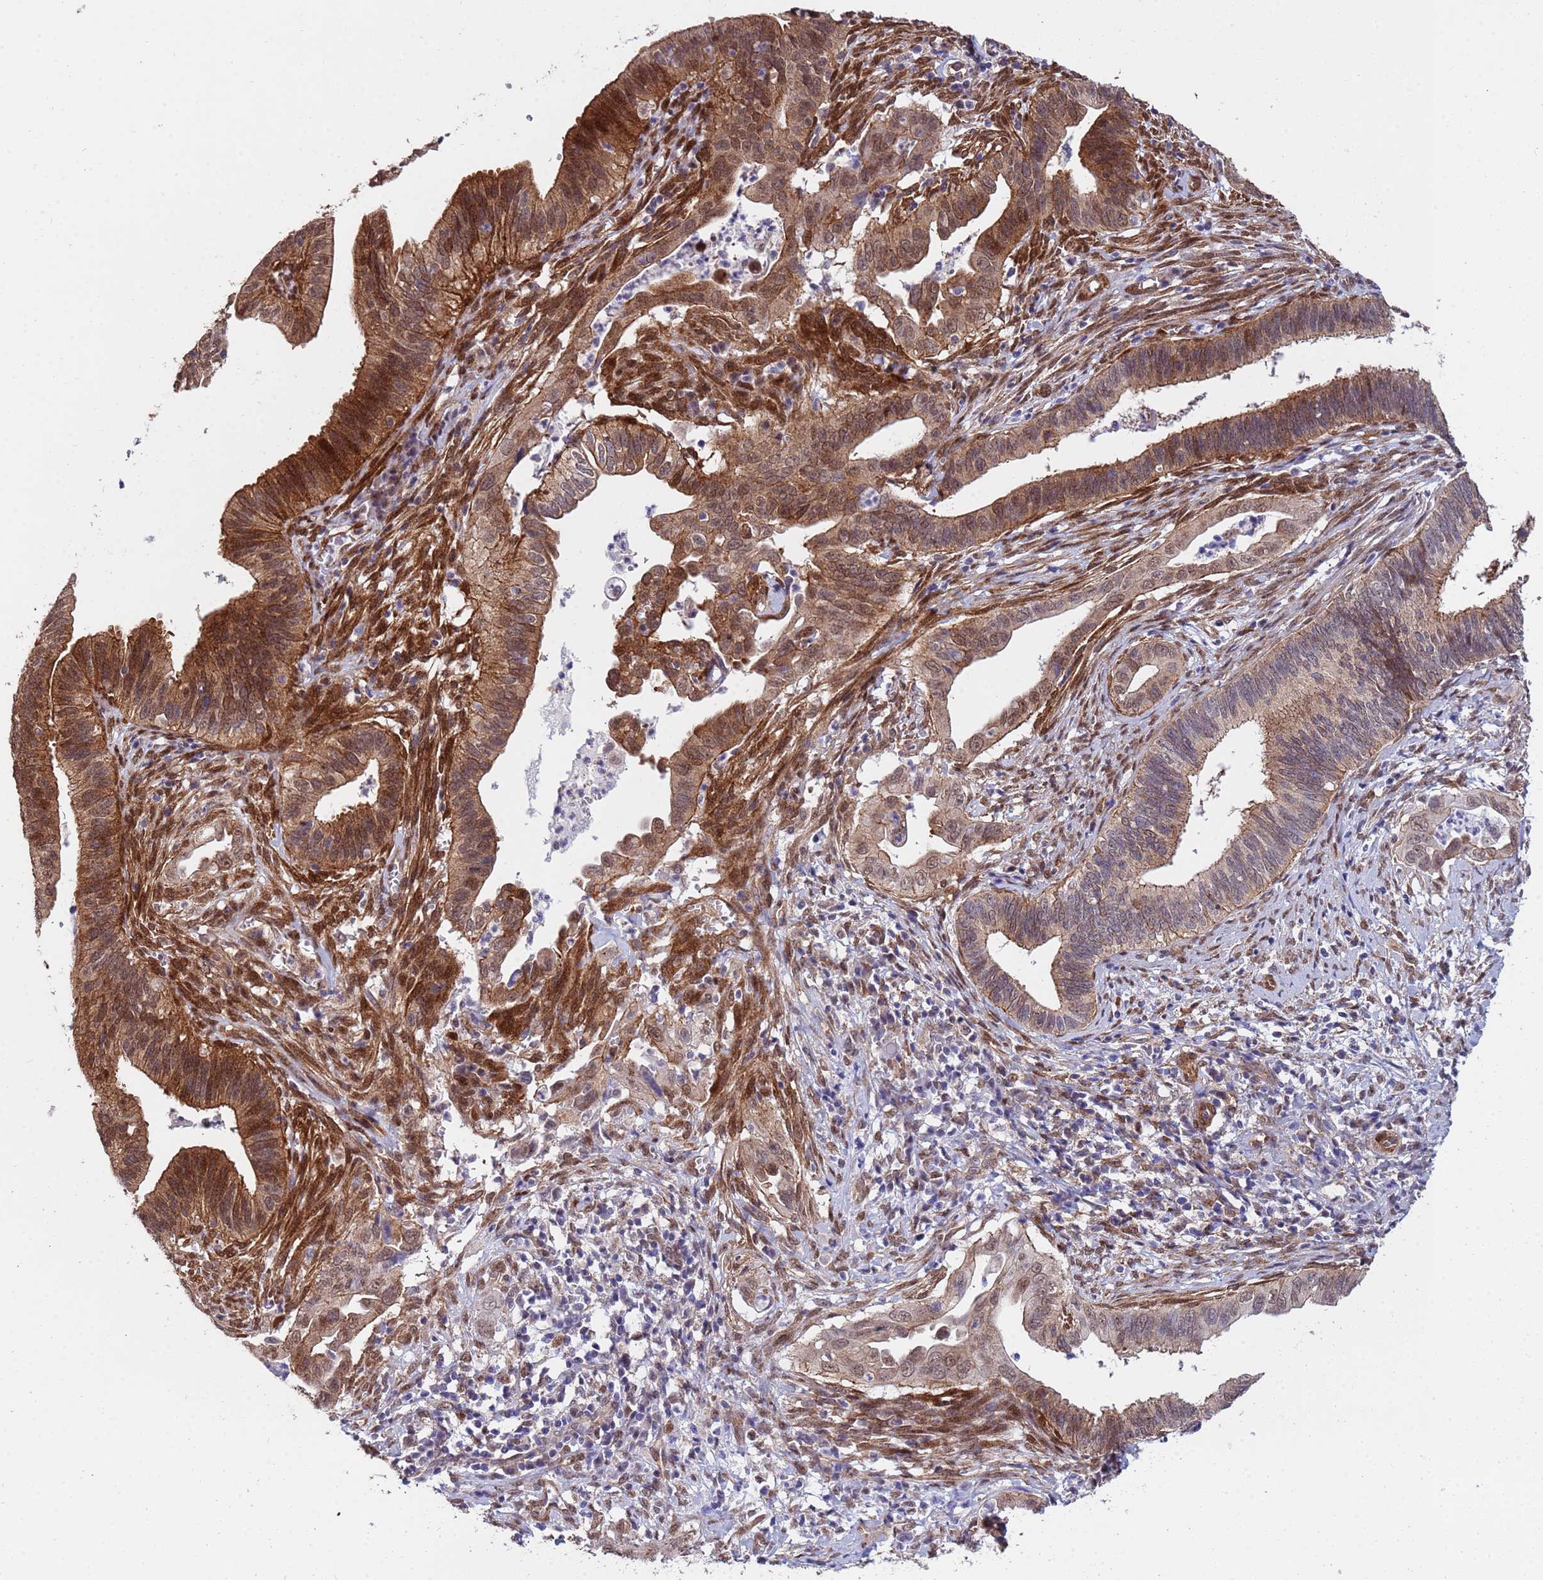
{"staining": {"intensity": "strong", "quantity": ">75%", "location": "cytoplasmic/membranous,nuclear"}, "tissue": "cervical cancer", "cell_type": "Tumor cells", "image_type": "cancer", "snomed": [{"axis": "morphology", "description": "Adenocarcinoma, NOS"}, {"axis": "topography", "description": "Cervix"}], "caption": "A high-resolution histopathology image shows immunohistochemistry (IHC) staining of cervical adenocarcinoma, which reveals strong cytoplasmic/membranous and nuclear expression in approximately >75% of tumor cells.", "gene": "TRIP6", "patient": {"sex": "female", "age": 42}}